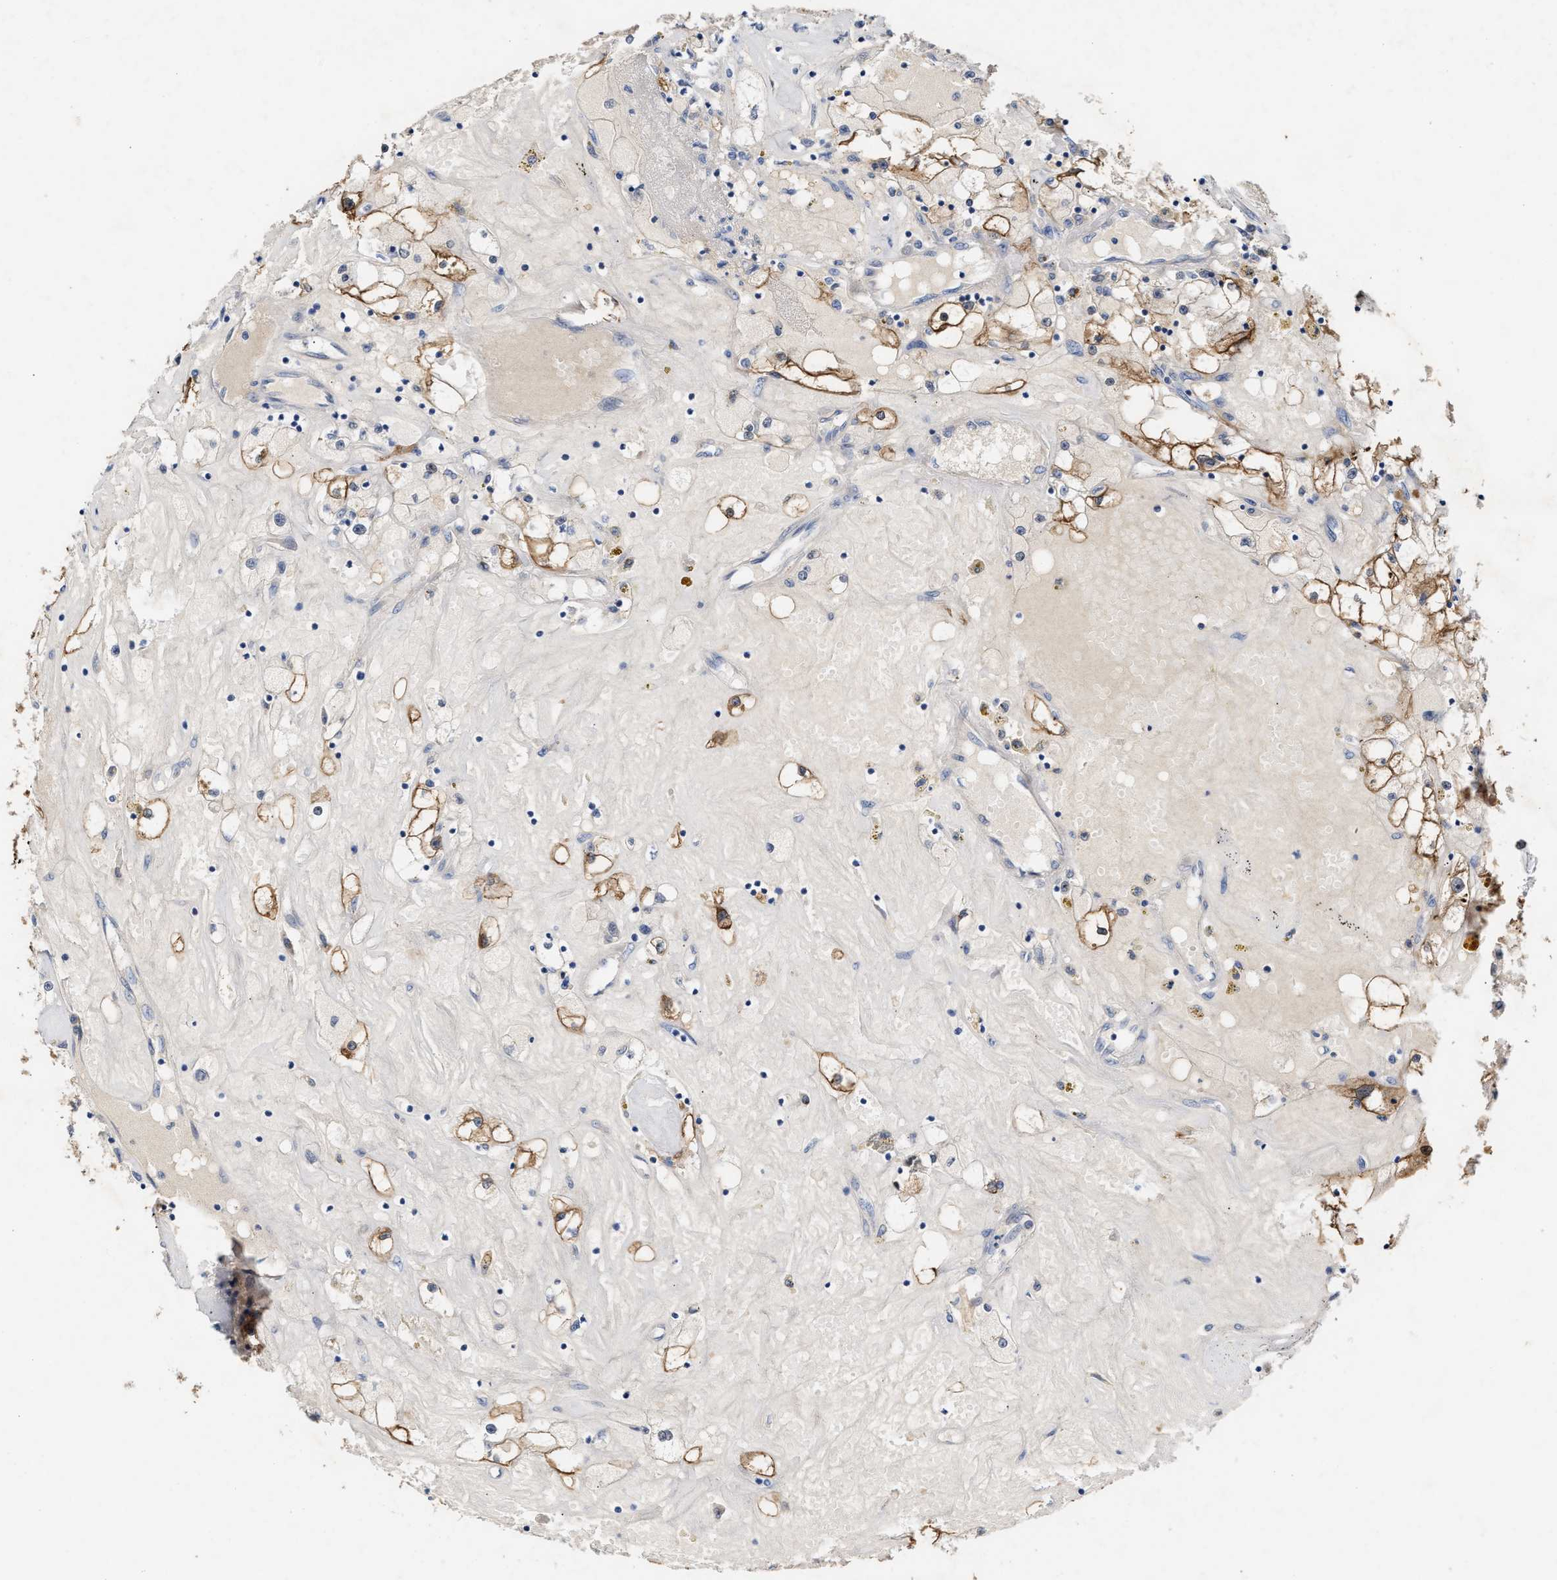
{"staining": {"intensity": "moderate", "quantity": "25%-75%", "location": "cytoplasmic/membranous"}, "tissue": "renal cancer", "cell_type": "Tumor cells", "image_type": "cancer", "snomed": [{"axis": "morphology", "description": "Adenocarcinoma, NOS"}, {"axis": "topography", "description": "Kidney"}], "caption": "Tumor cells demonstrate moderate cytoplasmic/membranous staining in approximately 25%-75% of cells in adenocarcinoma (renal). (IHC, brightfield microscopy, high magnification).", "gene": "BBLN", "patient": {"sex": "male", "age": 56}}